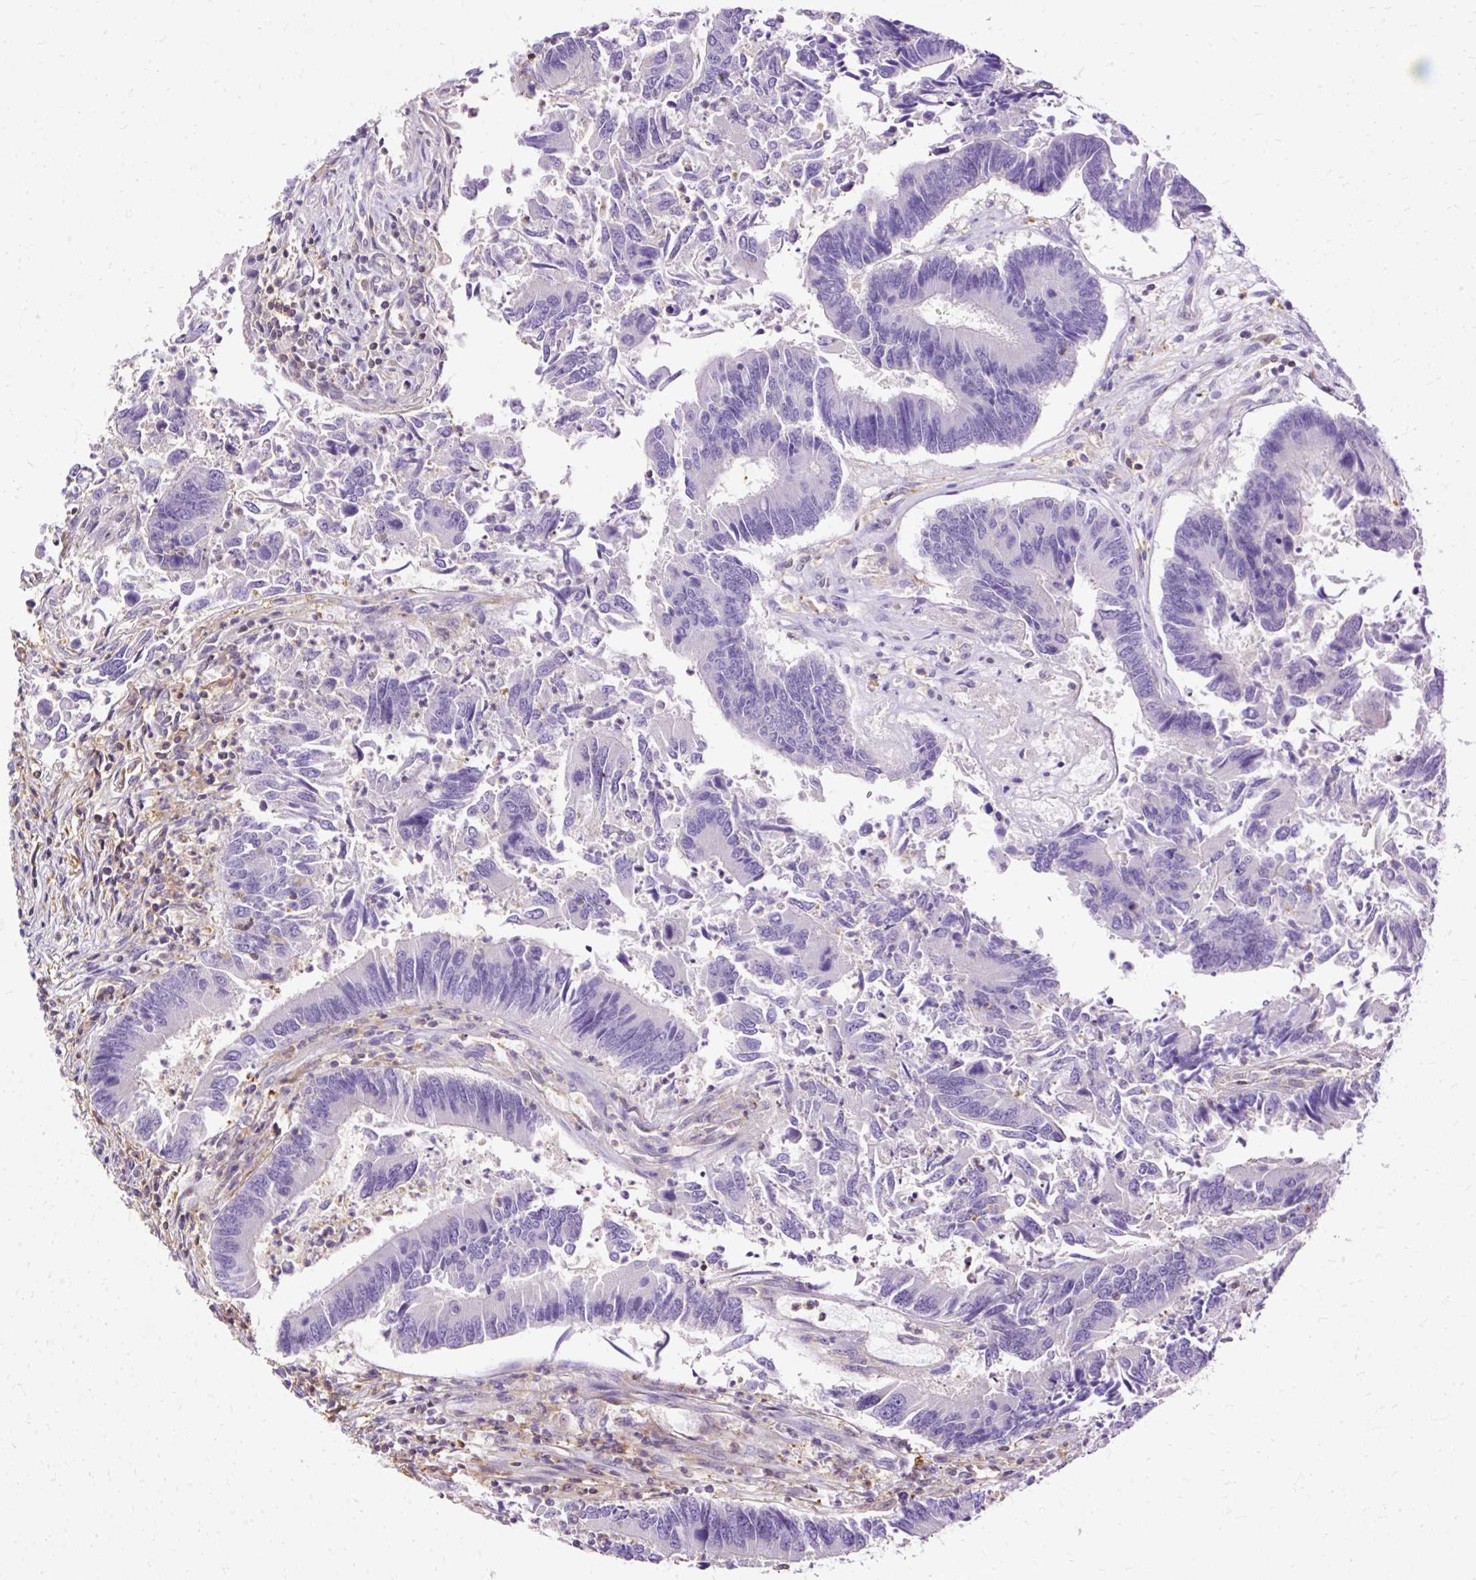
{"staining": {"intensity": "negative", "quantity": "none", "location": "none"}, "tissue": "colorectal cancer", "cell_type": "Tumor cells", "image_type": "cancer", "snomed": [{"axis": "morphology", "description": "Adenocarcinoma, NOS"}, {"axis": "topography", "description": "Colon"}], "caption": "Micrograph shows no significant protein positivity in tumor cells of colorectal adenocarcinoma. (DAB IHC, high magnification).", "gene": "TWF2", "patient": {"sex": "female", "age": 67}}